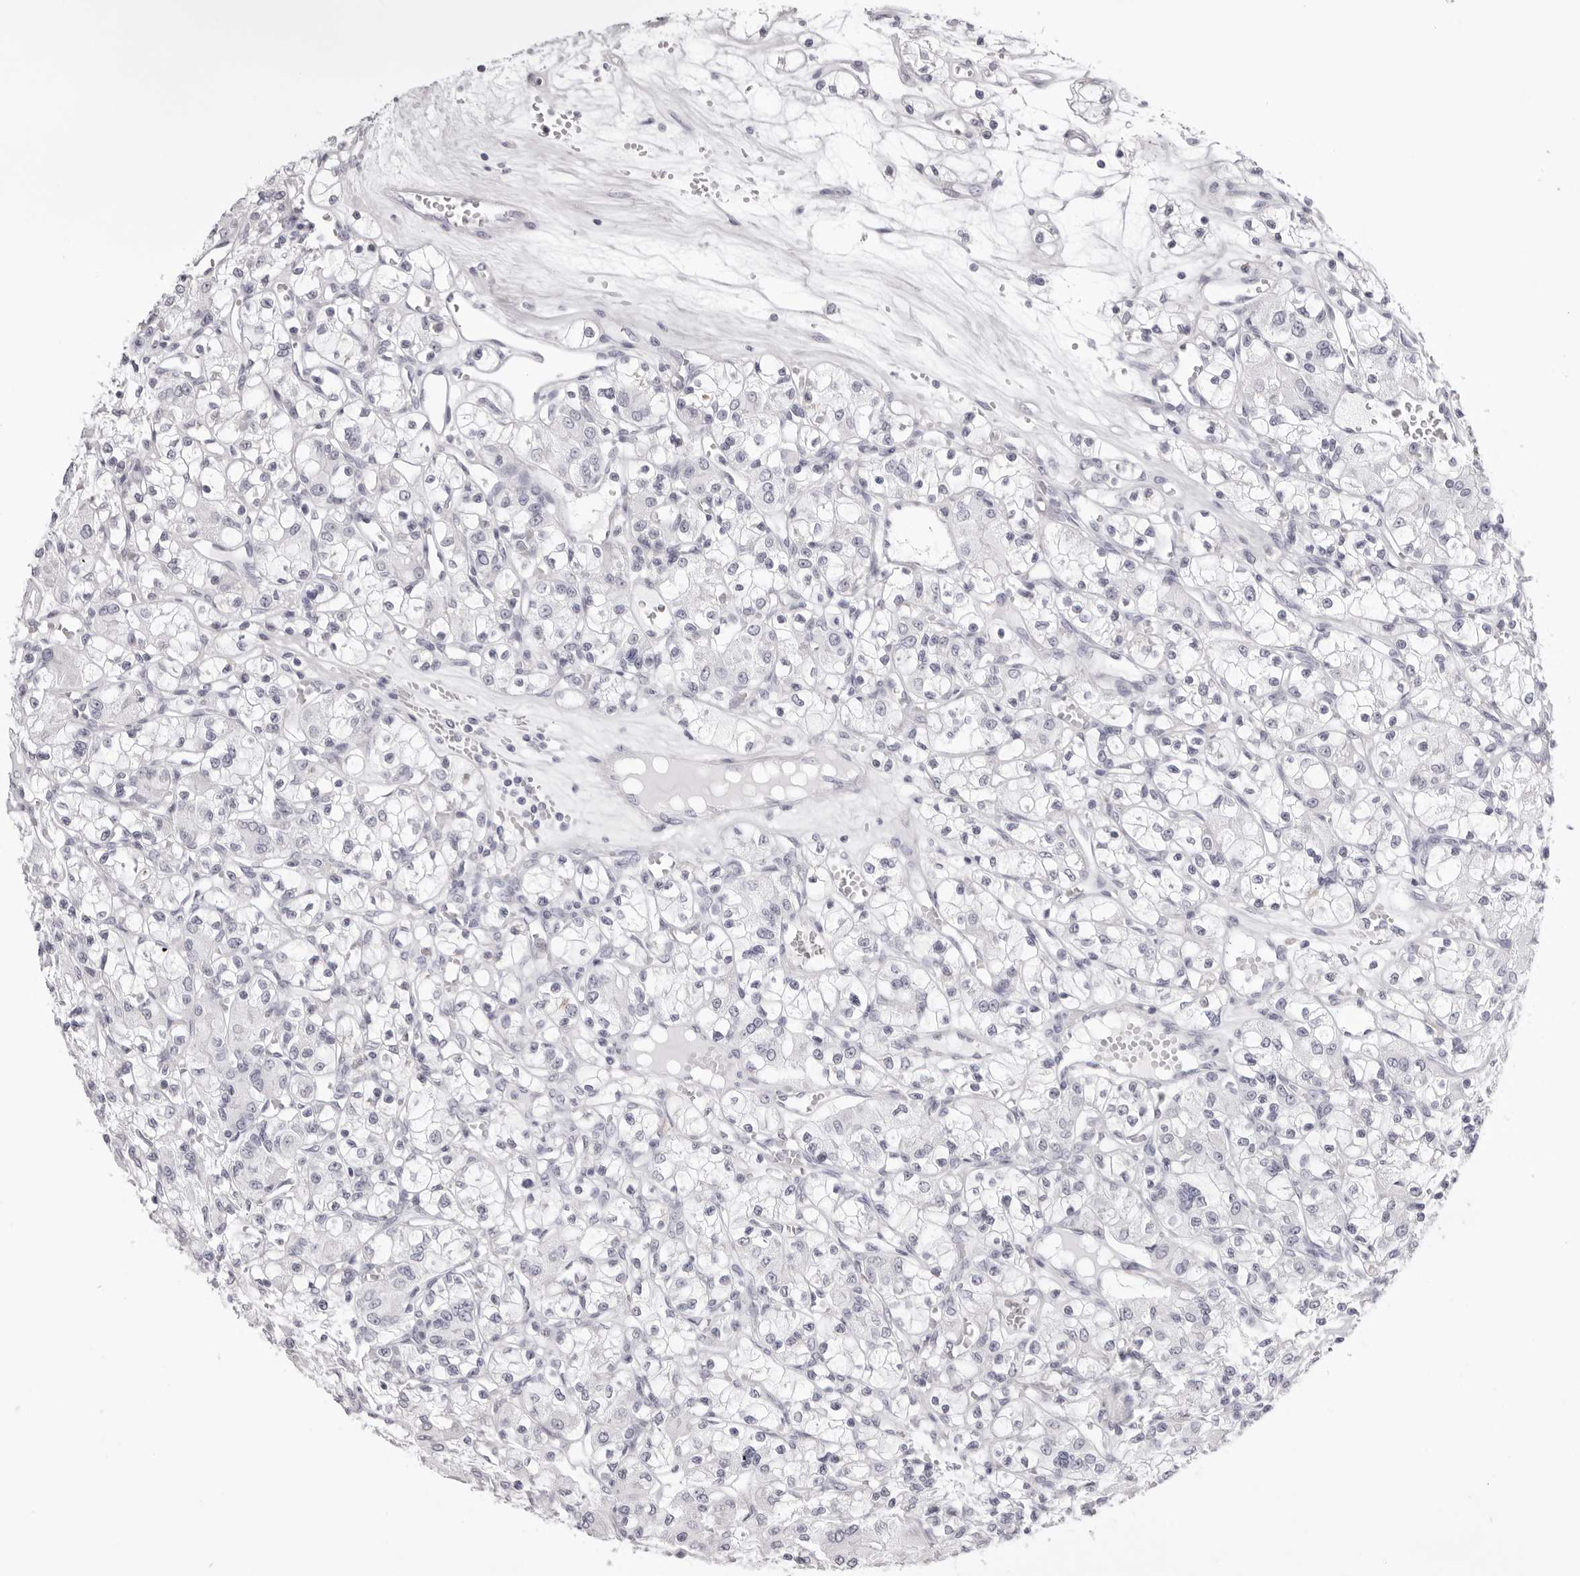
{"staining": {"intensity": "negative", "quantity": "none", "location": "none"}, "tissue": "renal cancer", "cell_type": "Tumor cells", "image_type": "cancer", "snomed": [{"axis": "morphology", "description": "Adenocarcinoma, NOS"}, {"axis": "topography", "description": "Kidney"}], "caption": "Immunohistochemistry (IHC) of human adenocarcinoma (renal) shows no expression in tumor cells.", "gene": "TMOD4", "patient": {"sex": "female", "age": 59}}